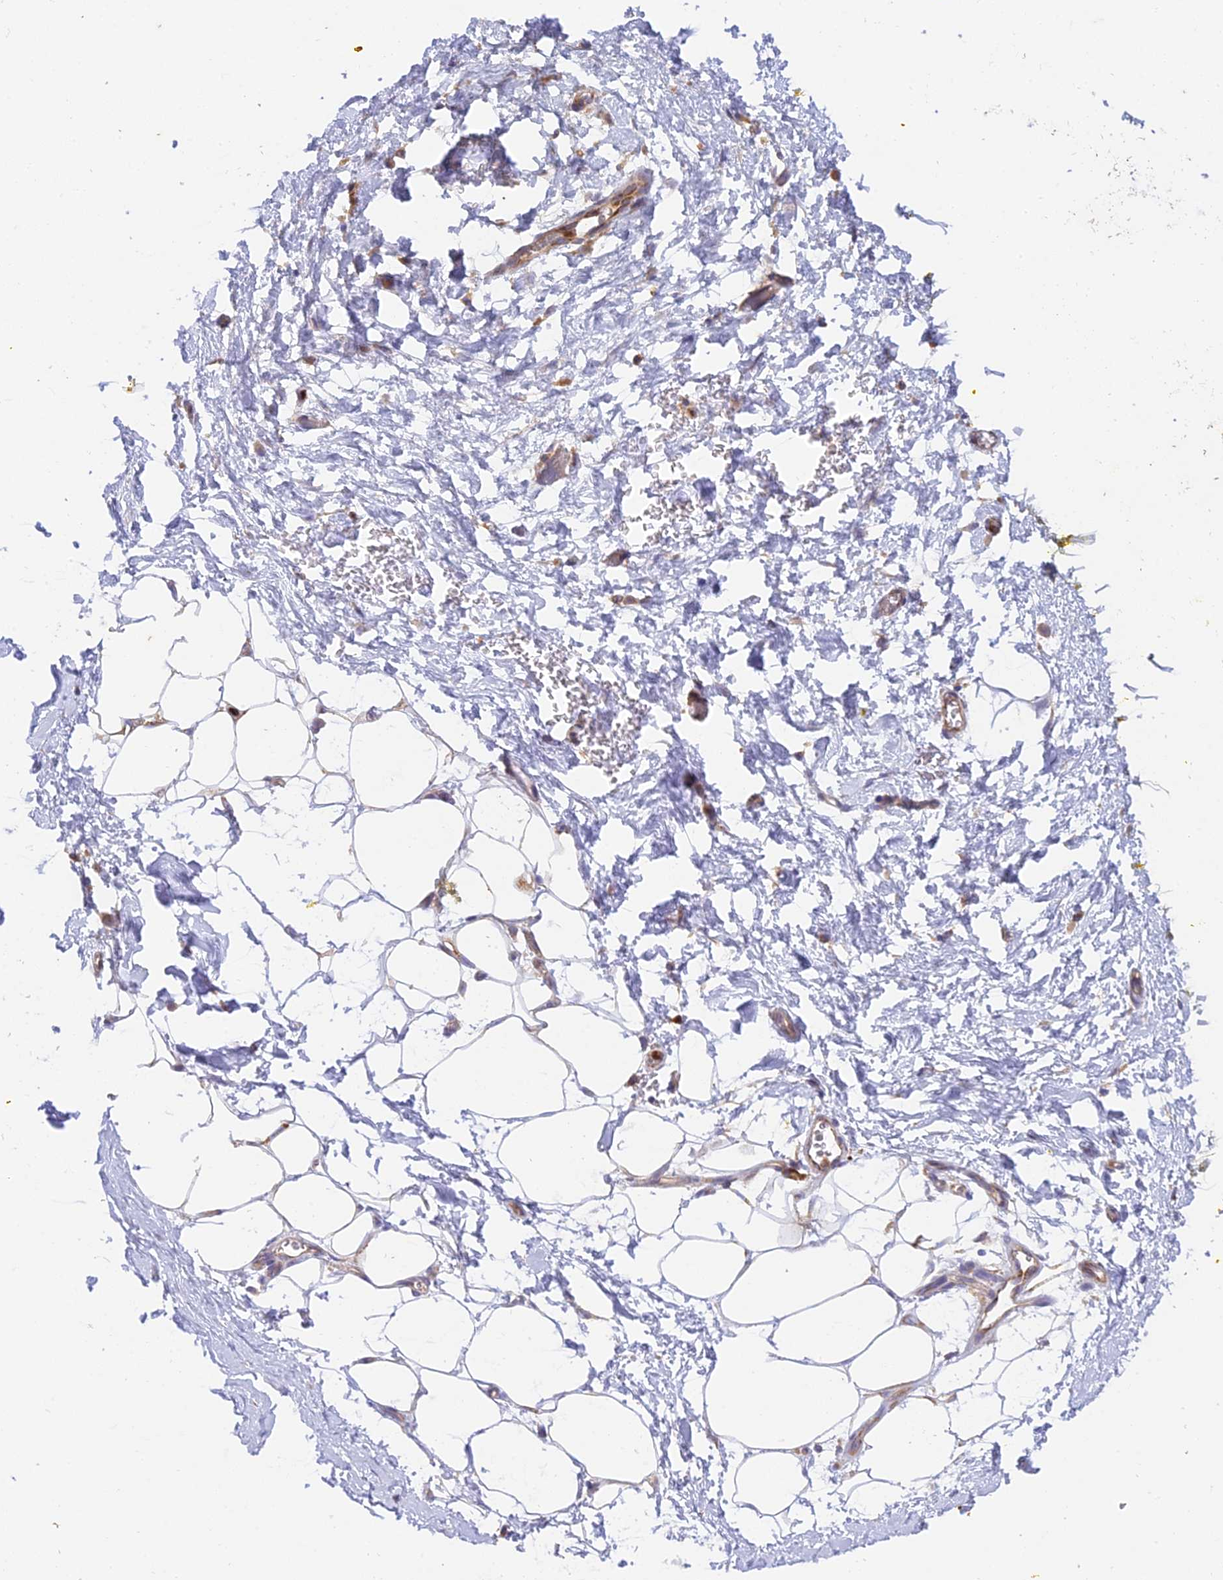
{"staining": {"intensity": "negative", "quantity": "none", "location": "none"}, "tissue": "adipose tissue", "cell_type": "Adipocytes", "image_type": "normal", "snomed": [{"axis": "morphology", "description": "Normal tissue, NOS"}, {"axis": "morphology", "description": "Adenocarcinoma, NOS"}, {"axis": "topography", "description": "Pancreas"}, {"axis": "topography", "description": "Peripheral nerve tissue"}], "caption": "Immunohistochemistry of unremarkable human adipose tissue exhibits no positivity in adipocytes.", "gene": "CLCN7", "patient": {"sex": "male", "age": 59}}